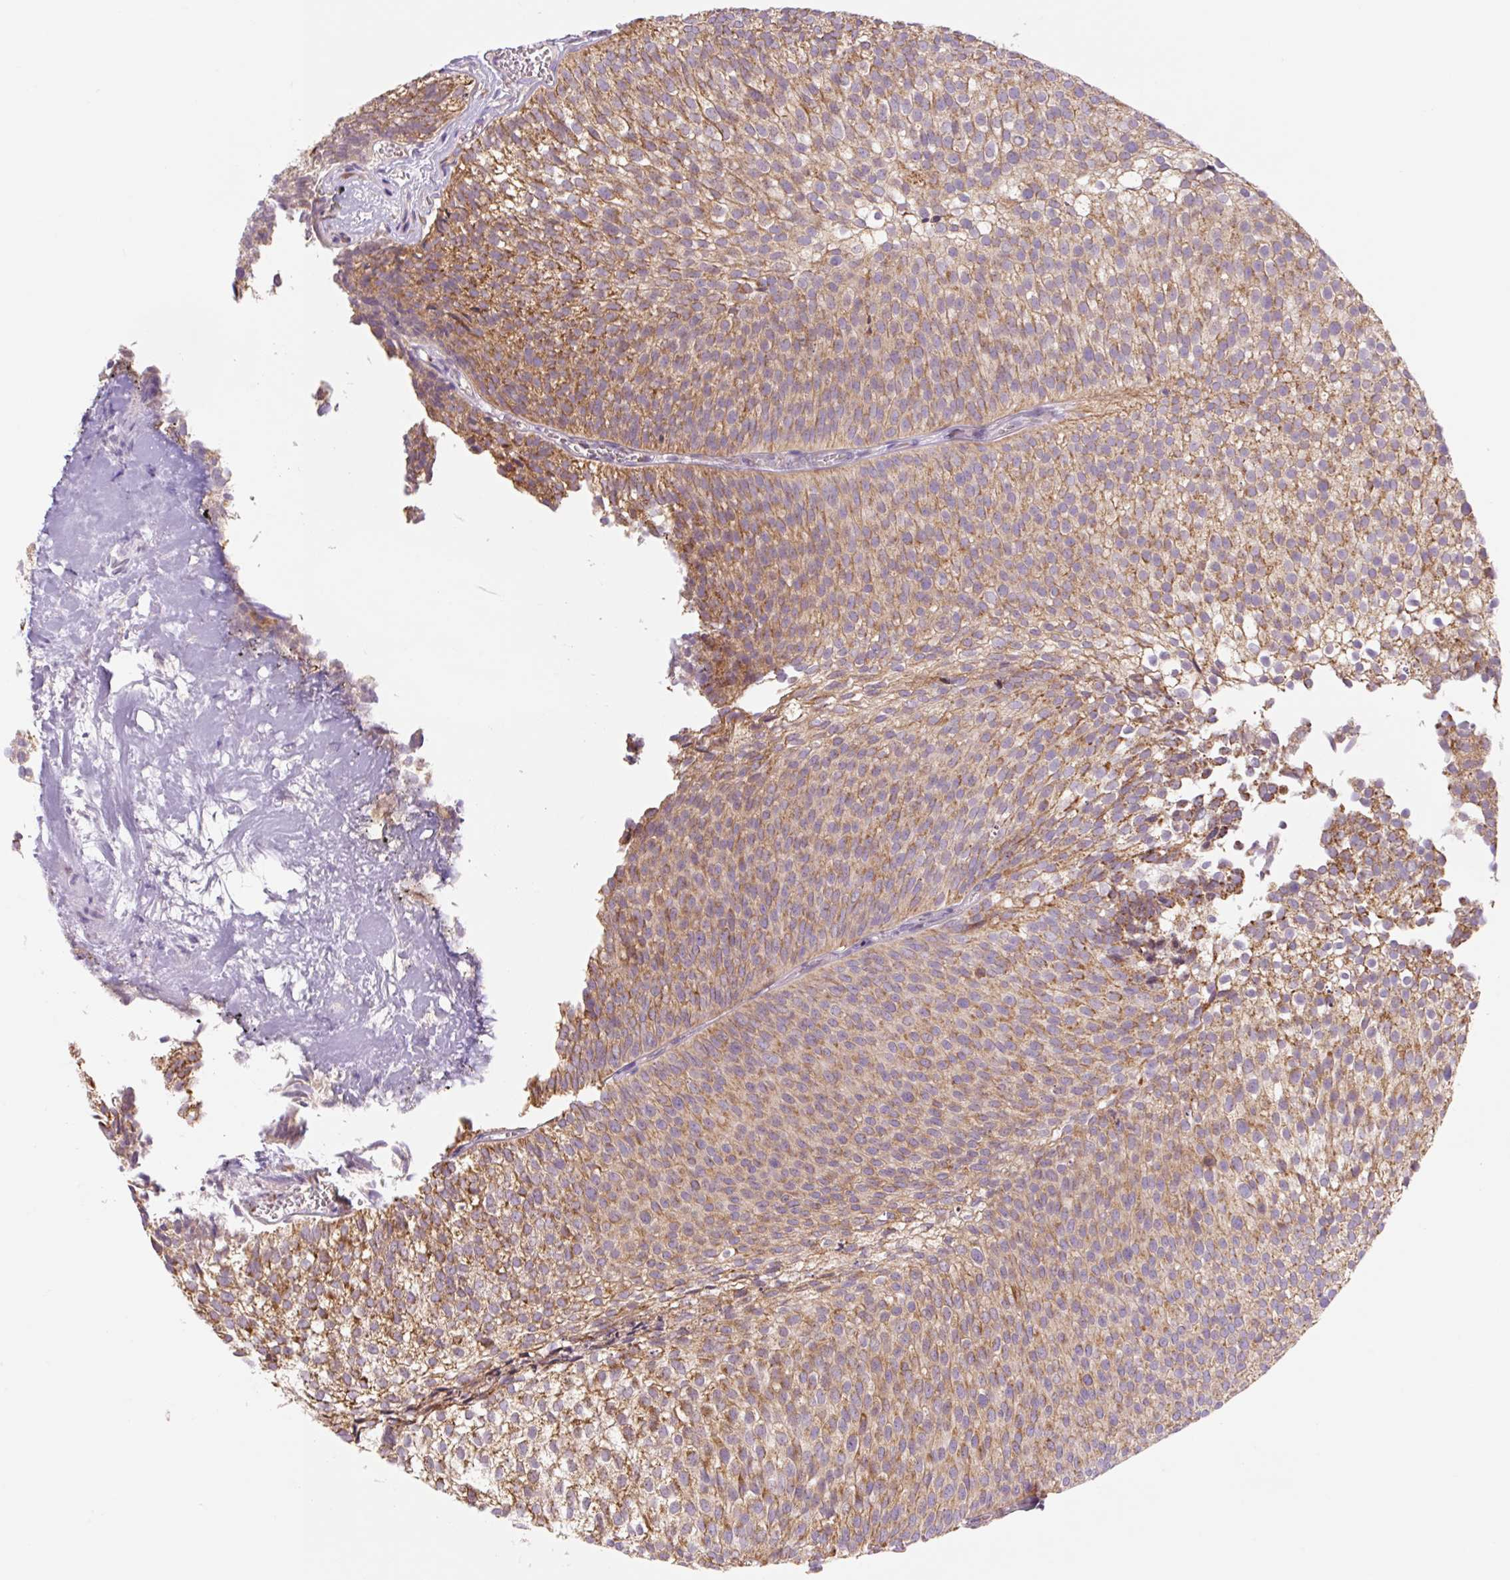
{"staining": {"intensity": "moderate", "quantity": ">75%", "location": "cytoplasmic/membranous"}, "tissue": "urothelial cancer", "cell_type": "Tumor cells", "image_type": "cancer", "snomed": [{"axis": "morphology", "description": "Urothelial carcinoma, Low grade"}, {"axis": "topography", "description": "Urinary bladder"}], "caption": "IHC of human urothelial cancer displays medium levels of moderate cytoplasmic/membranous positivity in approximately >75% of tumor cells.", "gene": "GOSR2", "patient": {"sex": "male", "age": 91}}